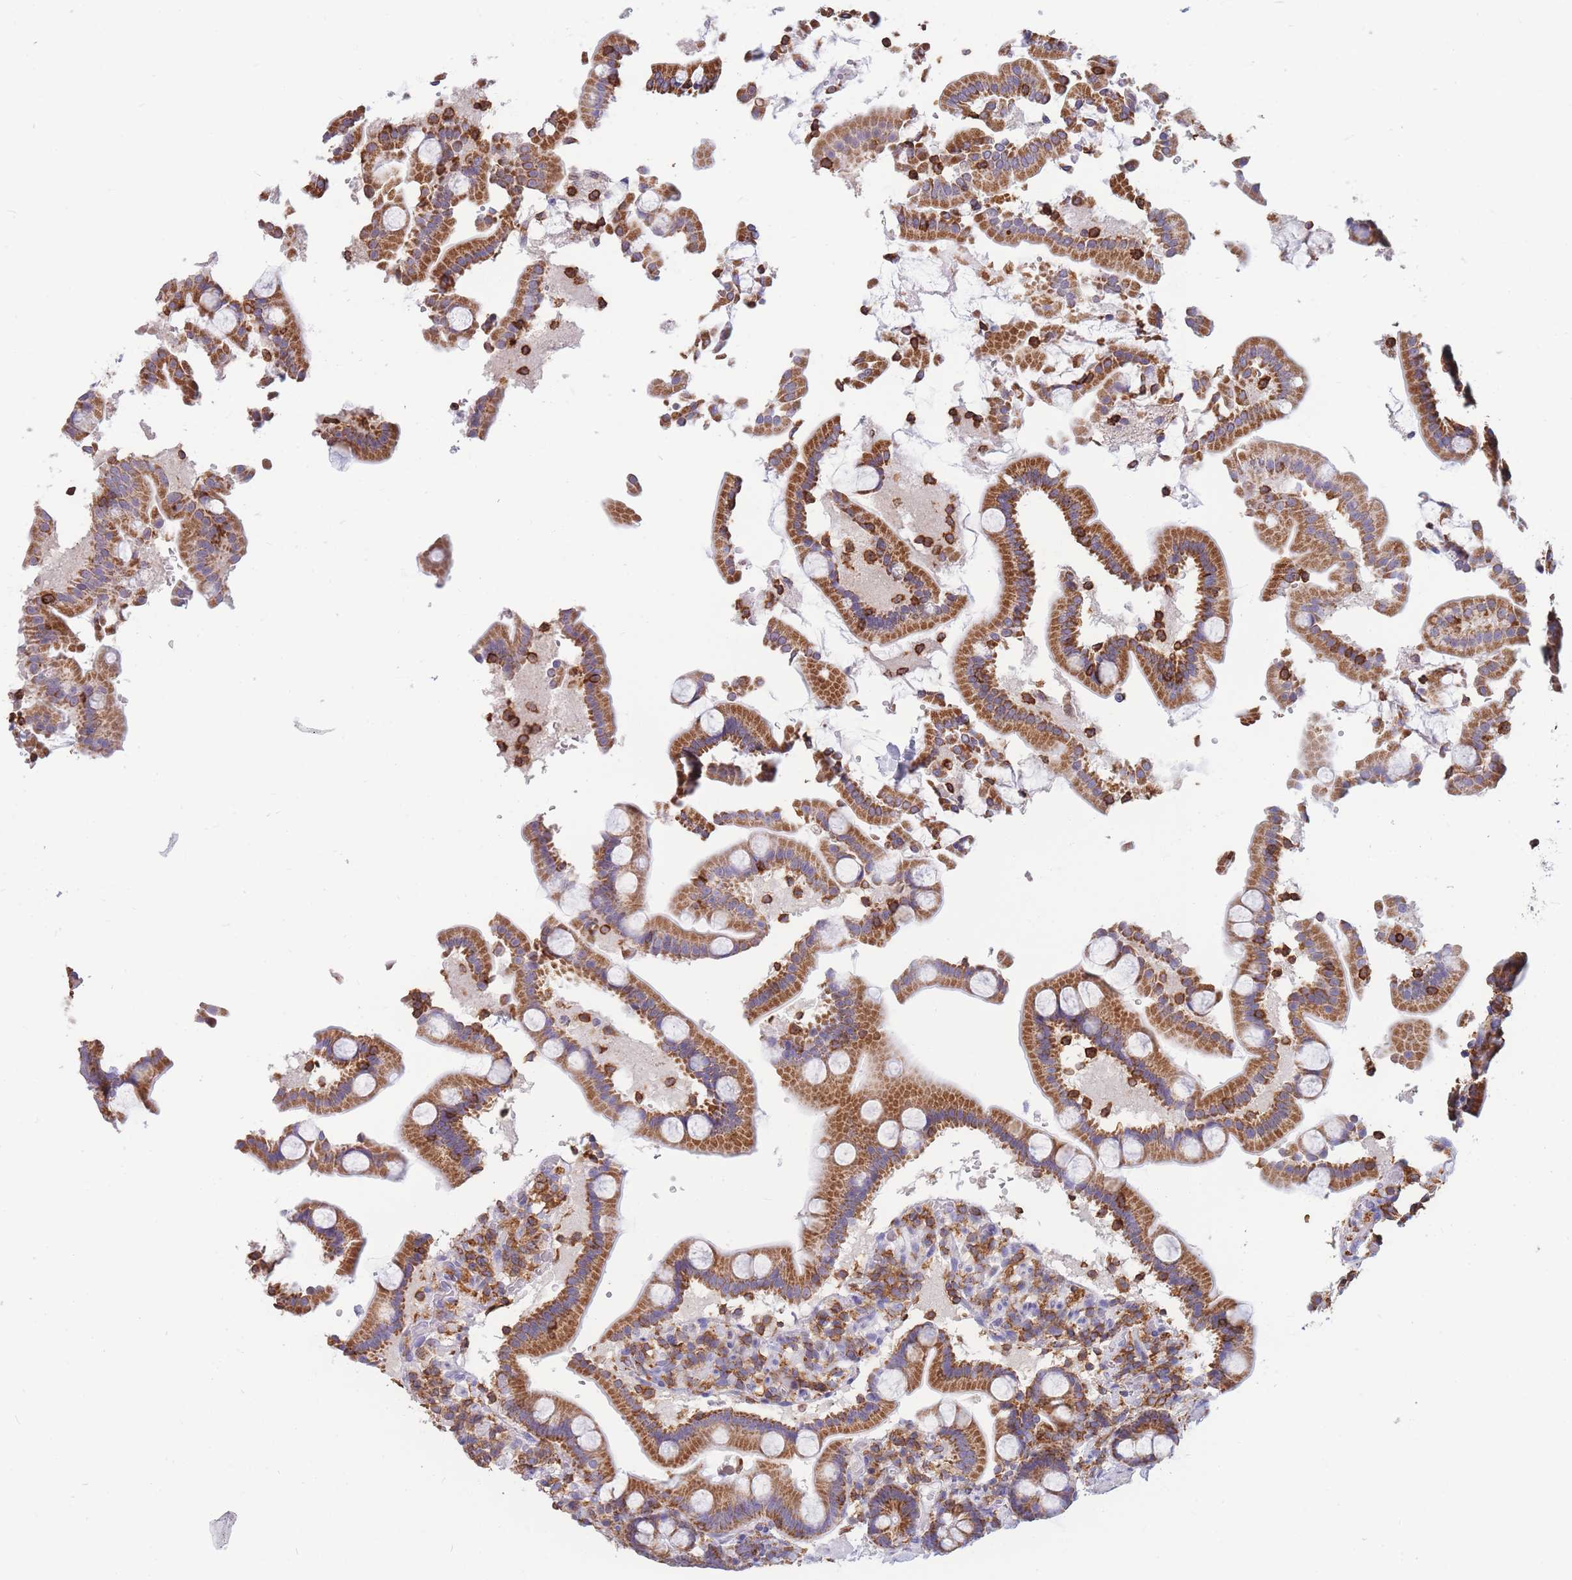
{"staining": {"intensity": "strong", "quantity": ">75%", "location": "cytoplasmic/membranous"}, "tissue": "duodenum", "cell_type": "Glandular cells", "image_type": "normal", "snomed": [{"axis": "morphology", "description": "Normal tissue, NOS"}, {"axis": "topography", "description": "Duodenum"}], "caption": "This micrograph demonstrates immunohistochemistry staining of unremarkable duodenum, with high strong cytoplasmic/membranous staining in about >75% of glandular cells.", "gene": "MRPL54", "patient": {"sex": "male", "age": 55}}